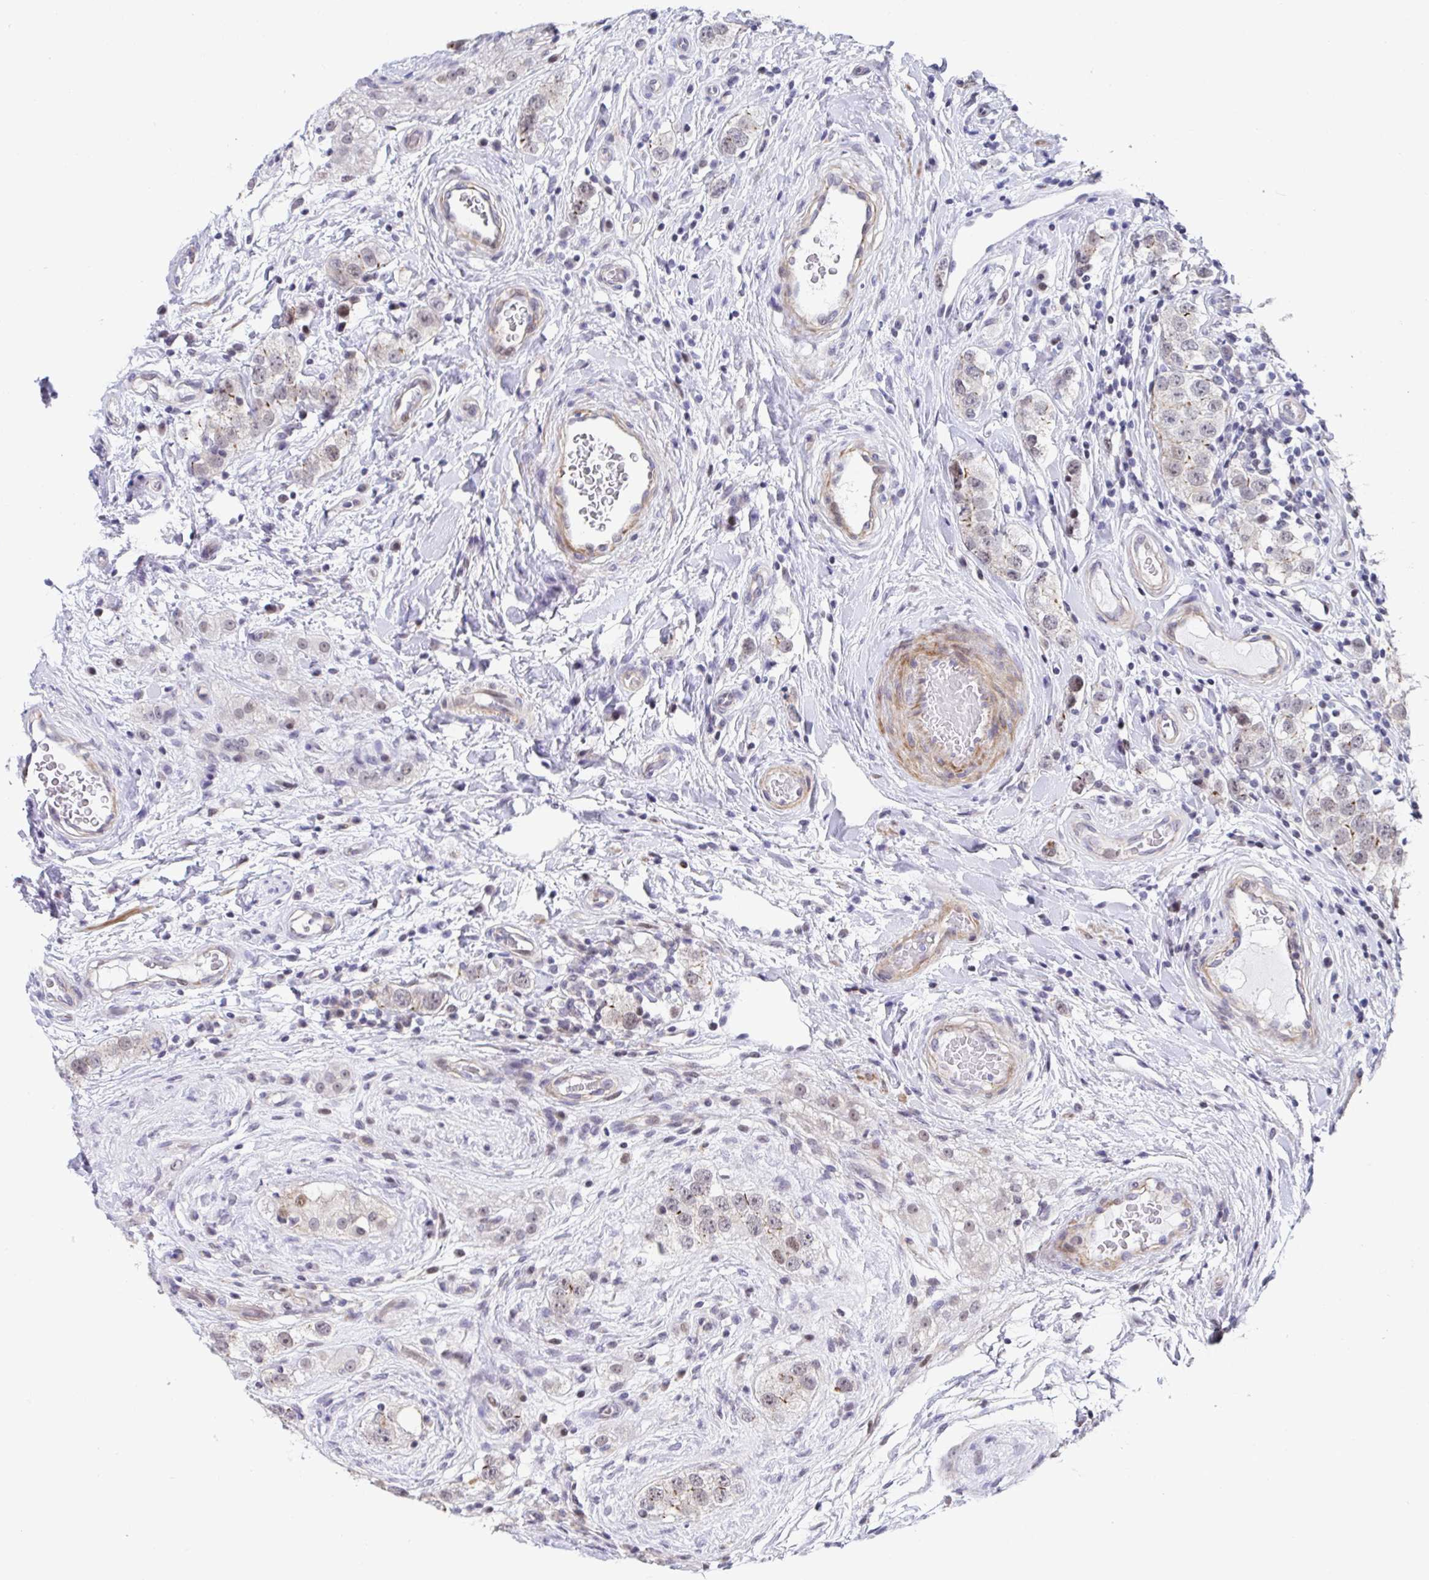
{"staining": {"intensity": "weak", "quantity": "<25%", "location": "cytoplasmic/membranous"}, "tissue": "testis cancer", "cell_type": "Tumor cells", "image_type": "cancer", "snomed": [{"axis": "morphology", "description": "Seminoma, NOS"}, {"axis": "topography", "description": "Testis"}], "caption": "High magnification brightfield microscopy of testis cancer (seminoma) stained with DAB (brown) and counterstained with hematoxylin (blue): tumor cells show no significant staining.", "gene": "WDR72", "patient": {"sex": "male", "age": 34}}